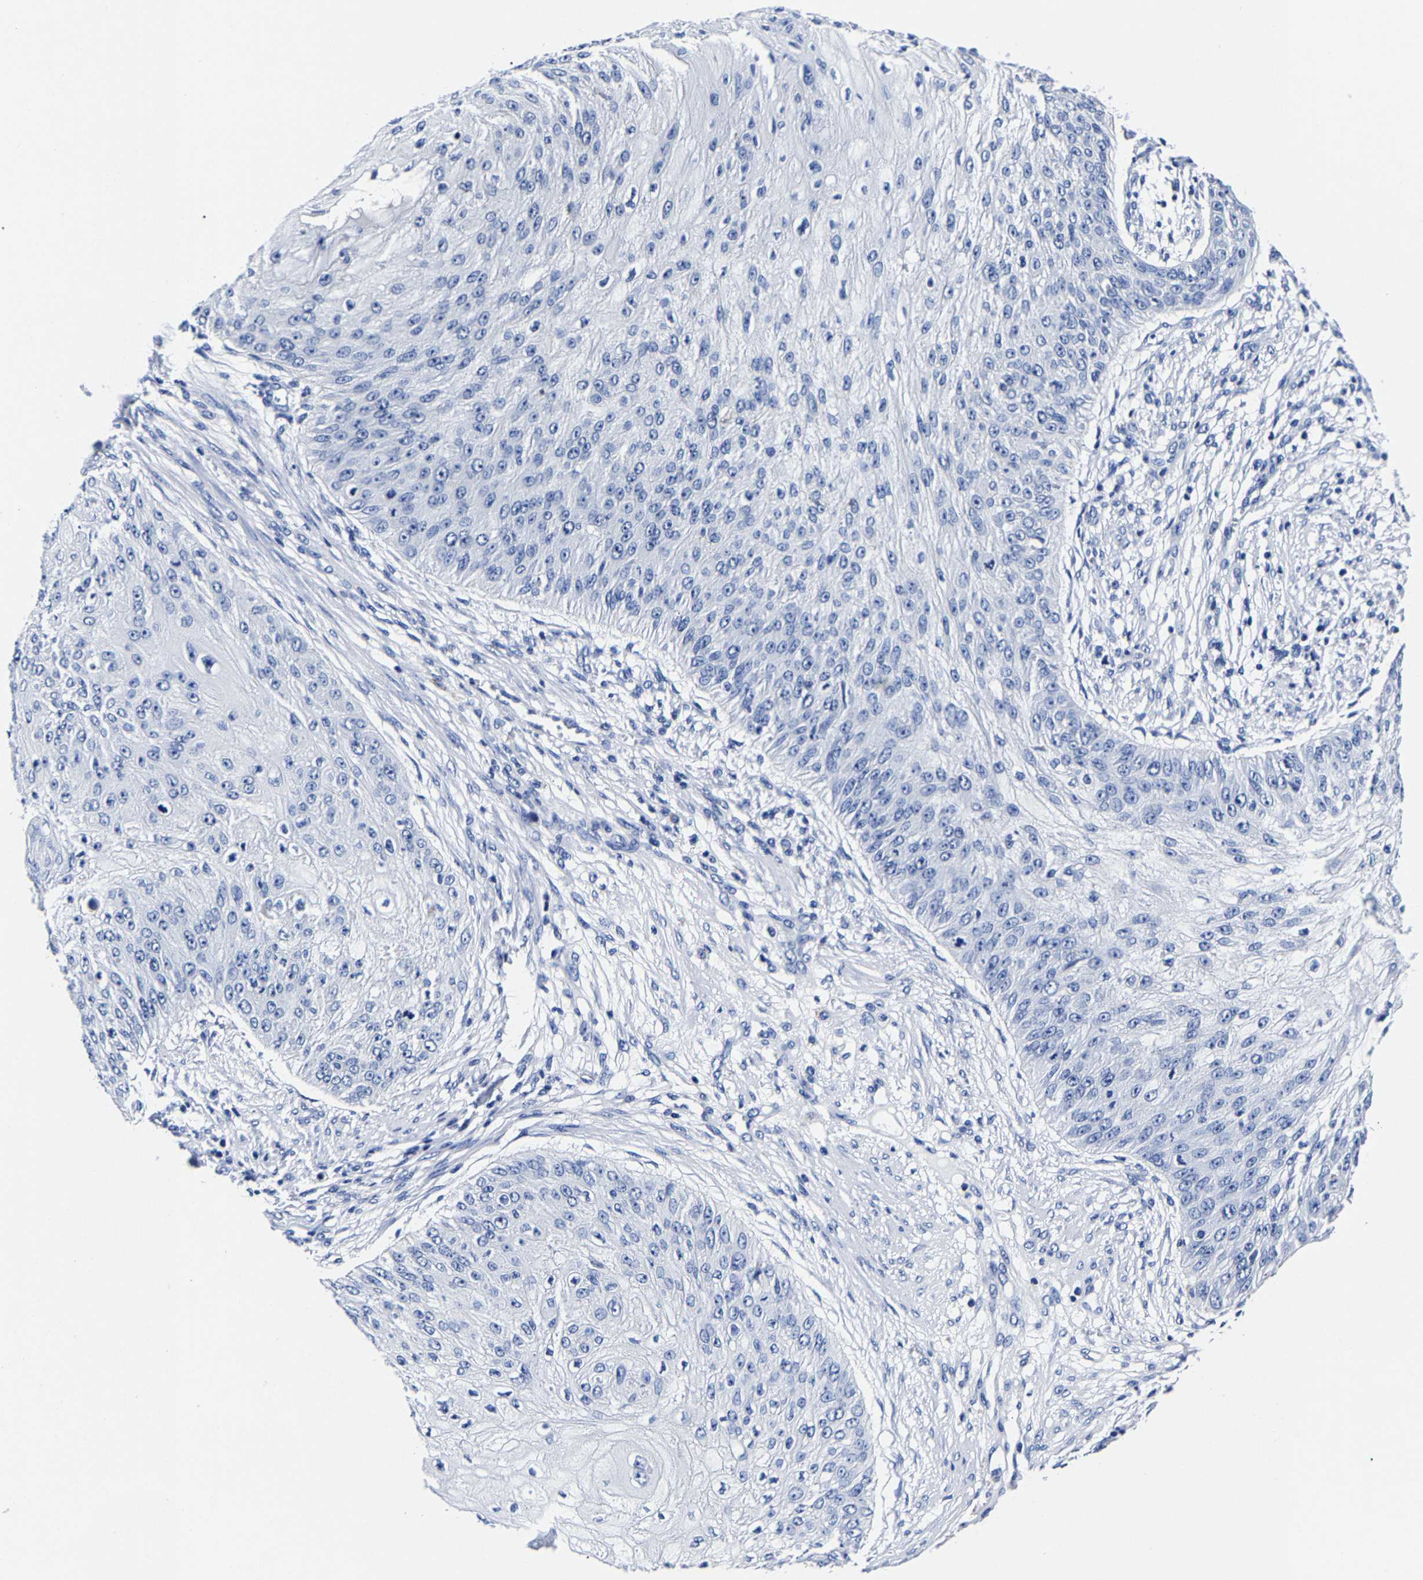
{"staining": {"intensity": "negative", "quantity": "none", "location": "none"}, "tissue": "skin cancer", "cell_type": "Tumor cells", "image_type": "cancer", "snomed": [{"axis": "morphology", "description": "Squamous cell carcinoma, NOS"}, {"axis": "topography", "description": "Skin"}], "caption": "Immunohistochemistry micrograph of squamous cell carcinoma (skin) stained for a protein (brown), which displays no expression in tumor cells.", "gene": "CPA2", "patient": {"sex": "female", "age": 80}}